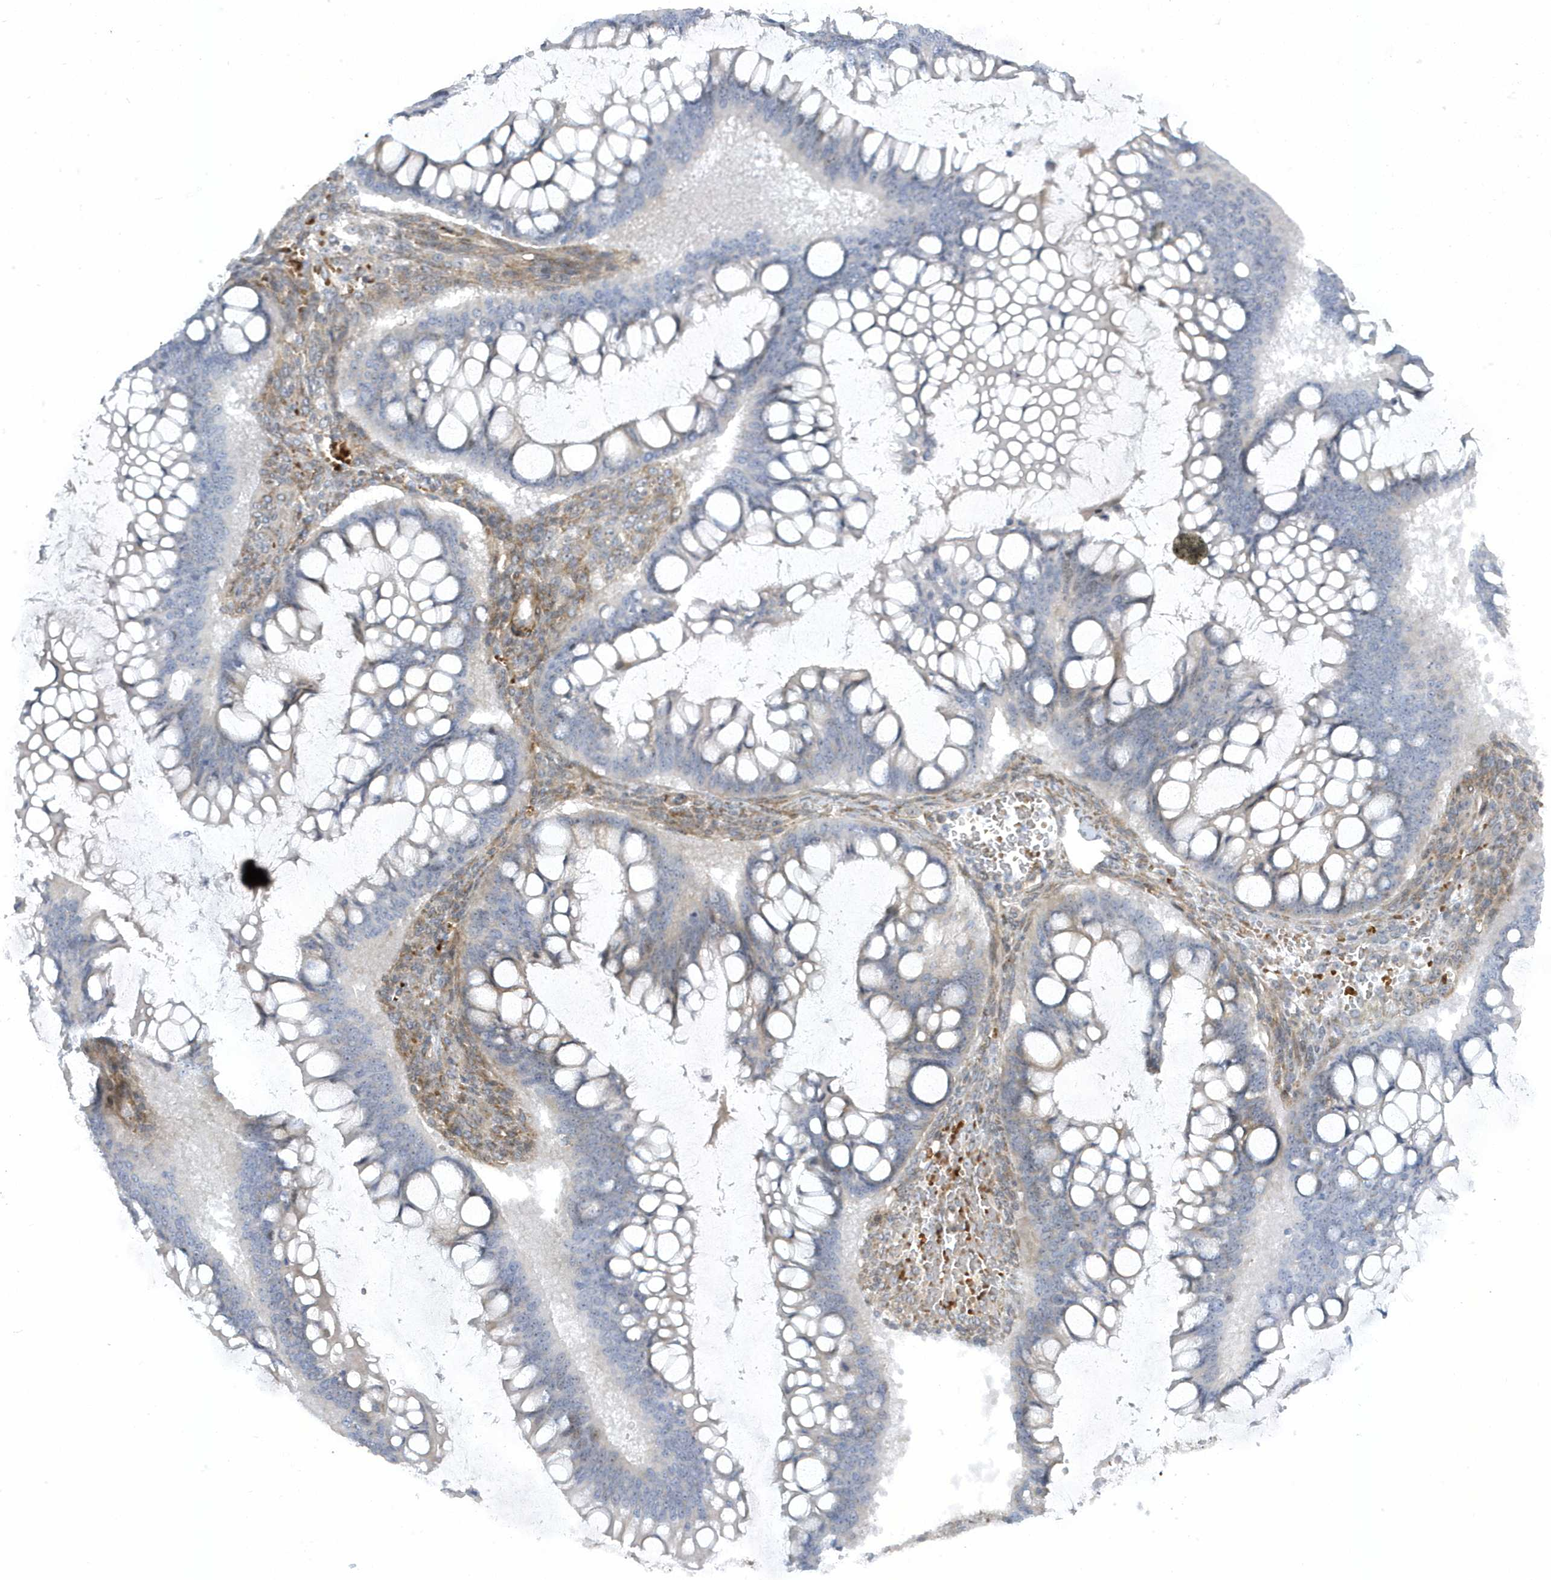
{"staining": {"intensity": "negative", "quantity": "none", "location": "none"}, "tissue": "ovarian cancer", "cell_type": "Tumor cells", "image_type": "cancer", "snomed": [{"axis": "morphology", "description": "Cystadenocarcinoma, mucinous, NOS"}, {"axis": "topography", "description": "Ovary"}], "caption": "Mucinous cystadenocarcinoma (ovarian) stained for a protein using IHC displays no staining tumor cells.", "gene": "MAP7D3", "patient": {"sex": "female", "age": 73}}